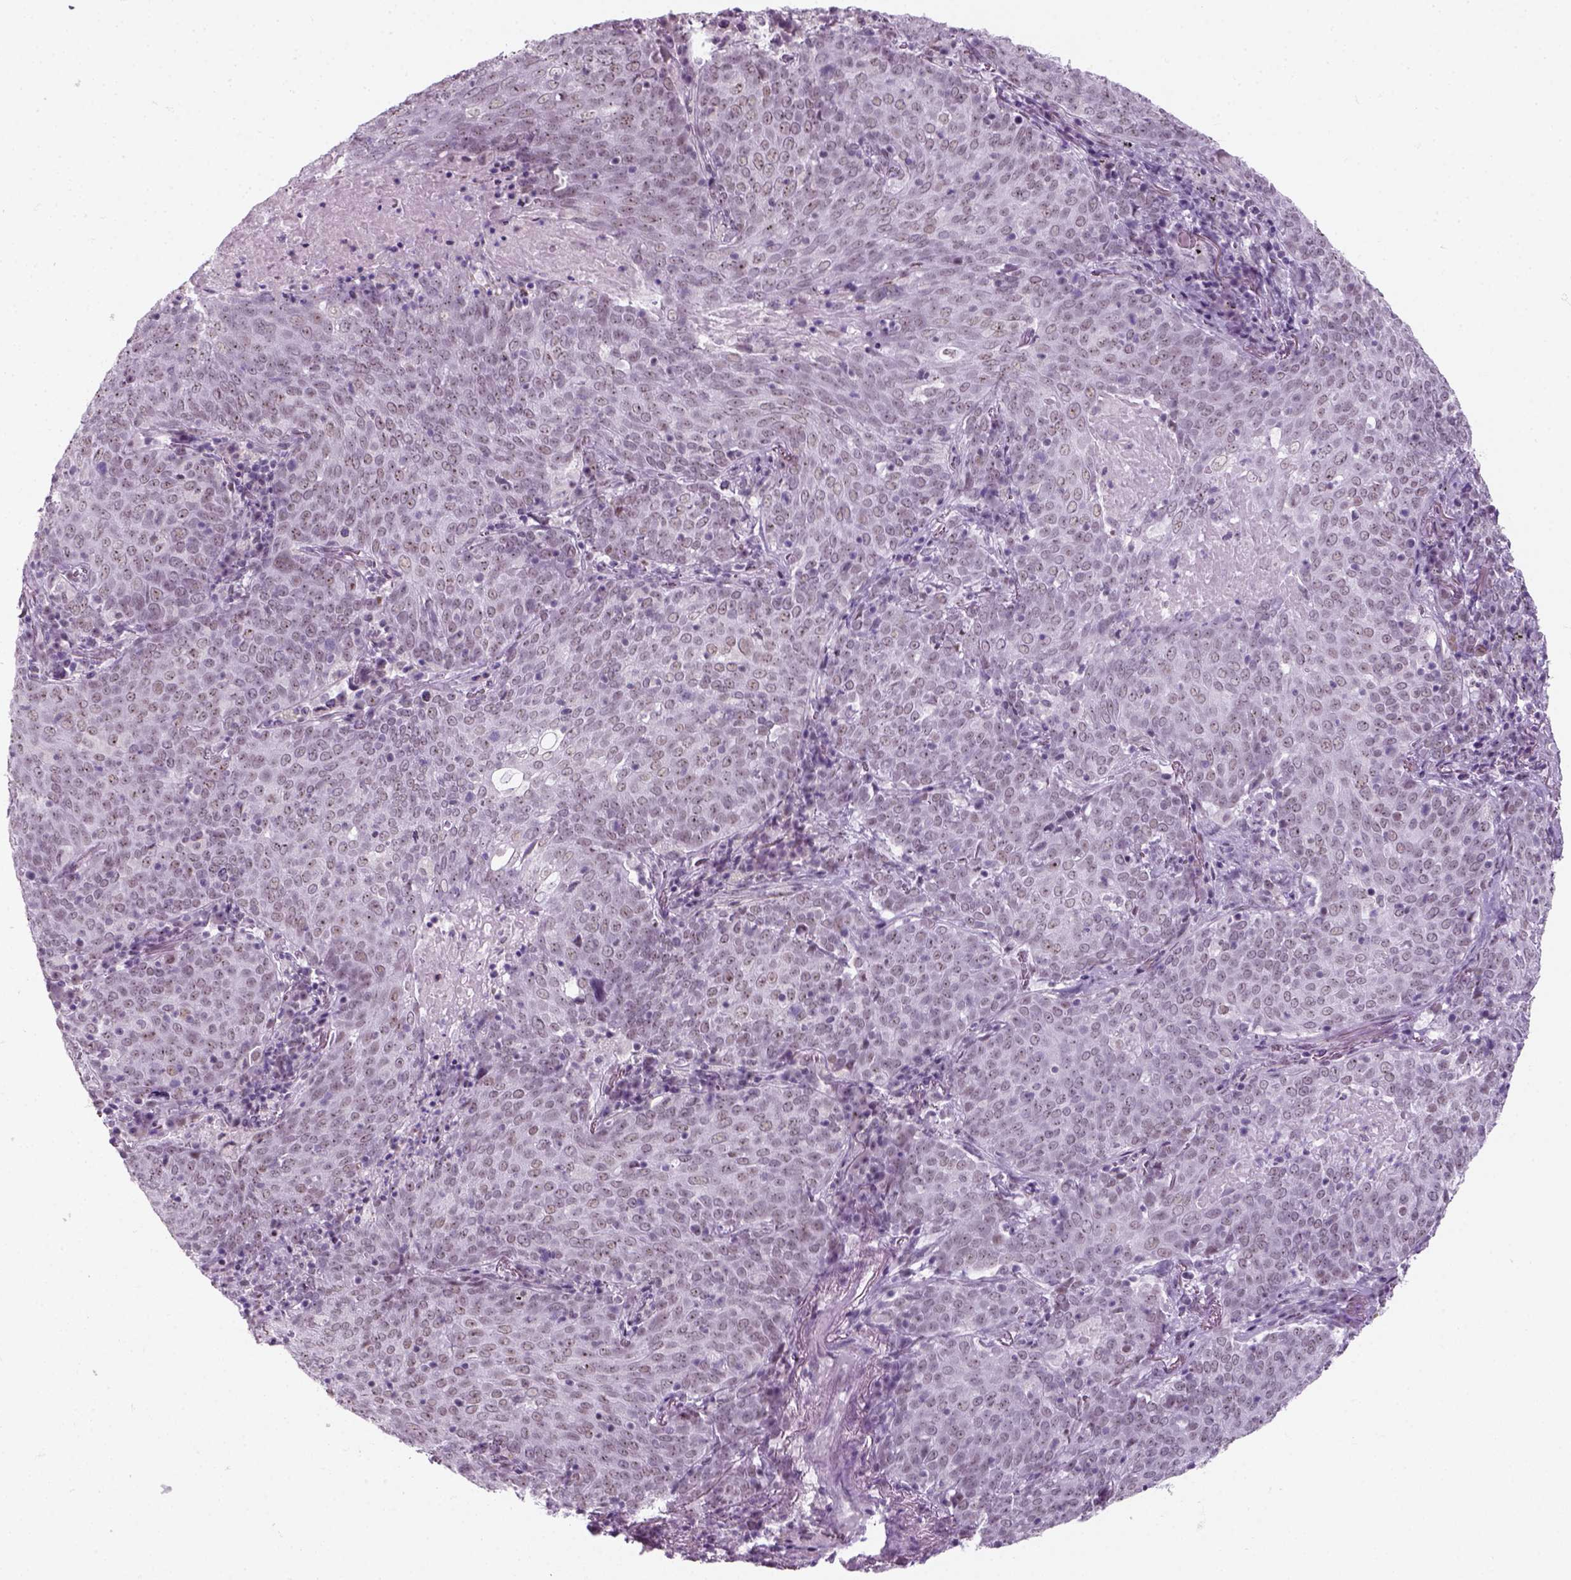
{"staining": {"intensity": "negative", "quantity": "none", "location": "none"}, "tissue": "lung cancer", "cell_type": "Tumor cells", "image_type": "cancer", "snomed": [{"axis": "morphology", "description": "Squamous cell carcinoma, NOS"}, {"axis": "topography", "description": "Lung"}], "caption": "Immunohistochemistry of human squamous cell carcinoma (lung) demonstrates no positivity in tumor cells.", "gene": "ZNF865", "patient": {"sex": "male", "age": 82}}